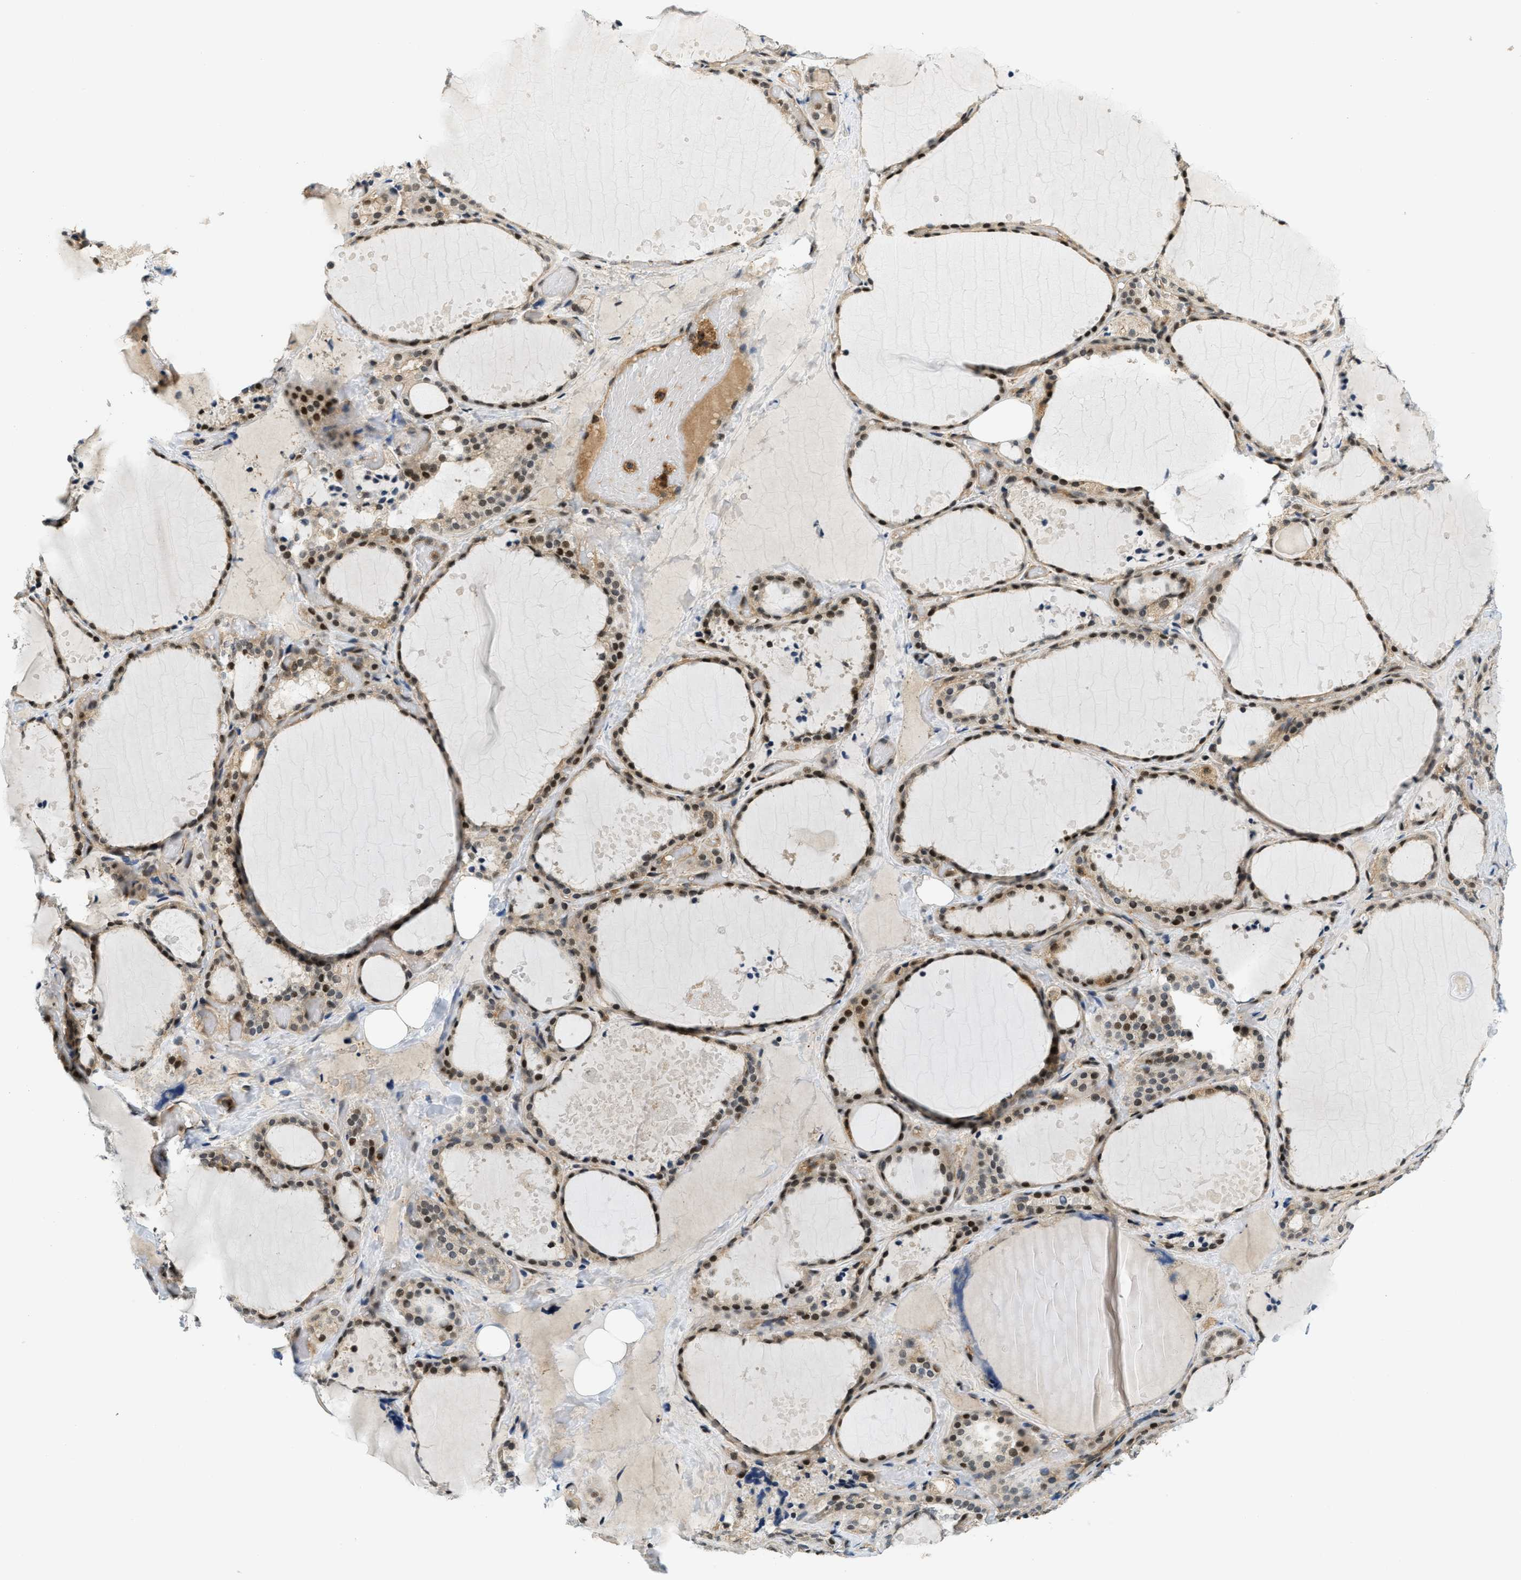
{"staining": {"intensity": "moderate", "quantity": ">75%", "location": "nuclear"}, "tissue": "thyroid gland", "cell_type": "Glandular cells", "image_type": "normal", "snomed": [{"axis": "morphology", "description": "Normal tissue, NOS"}, {"axis": "topography", "description": "Thyroid gland"}], "caption": "Approximately >75% of glandular cells in unremarkable human thyroid gland show moderate nuclear protein positivity as visualized by brown immunohistochemical staining.", "gene": "KMT2A", "patient": {"sex": "female", "age": 44}}